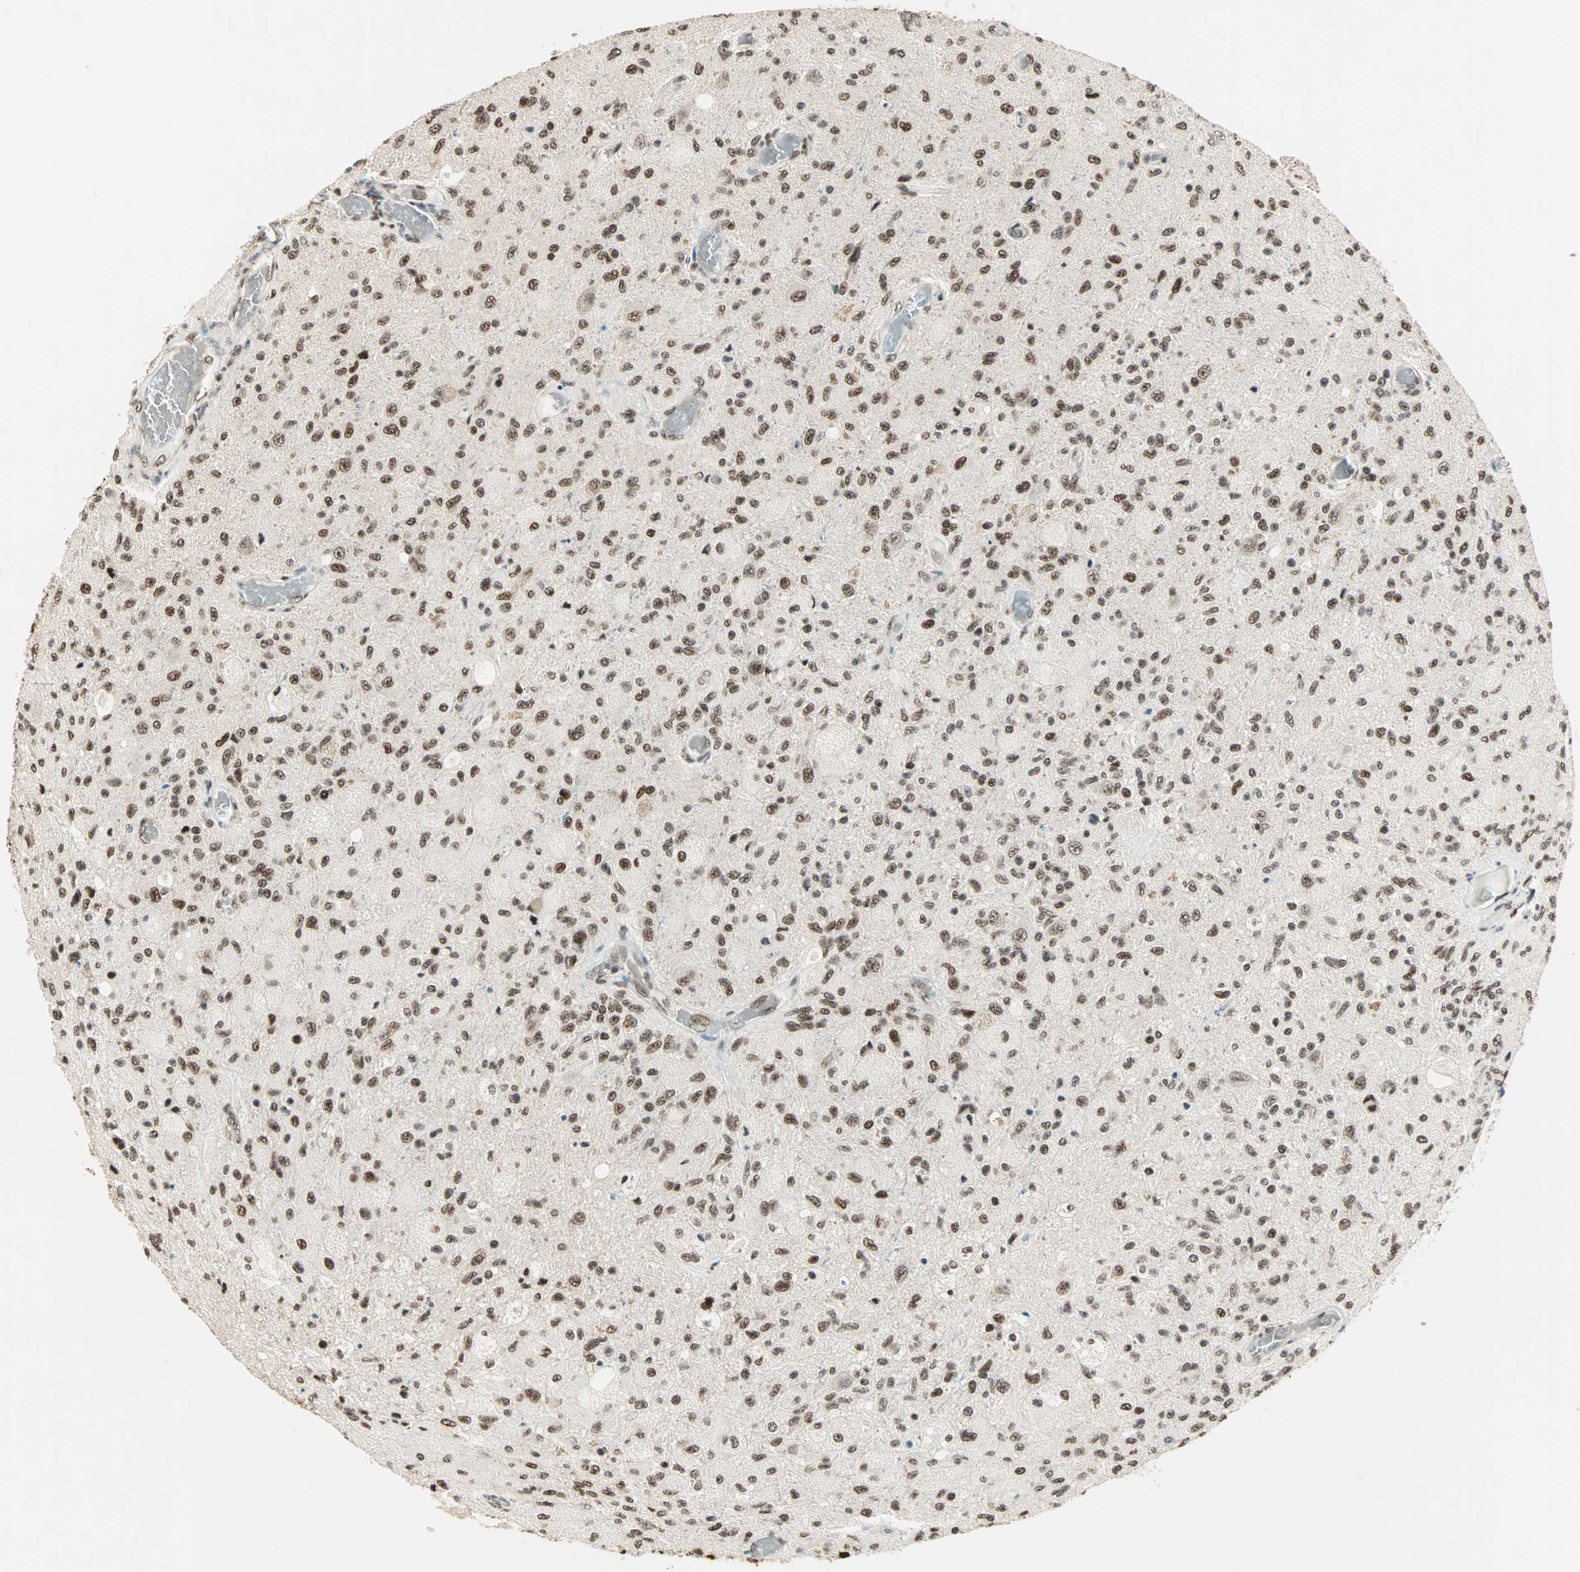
{"staining": {"intensity": "moderate", "quantity": ">75%", "location": "nuclear"}, "tissue": "glioma", "cell_type": "Tumor cells", "image_type": "cancer", "snomed": [{"axis": "morphology", "description": "Normal tissue, NOS"}, {"axis": "morphology", "description": "Glioma, malignant, High grade"}, {"axis": "topography", "description": "Cerebral cortex"}], "caption": "Tumor cells reveal moderate nuclear expression in about >75% of cells in glioma. (Stains: DAB in brown, nuclei in blue, Microscopy: brightfield microscopy at high magnification).", "gene": "MDC1", "patient": {"sex": "male", "age": 77}}